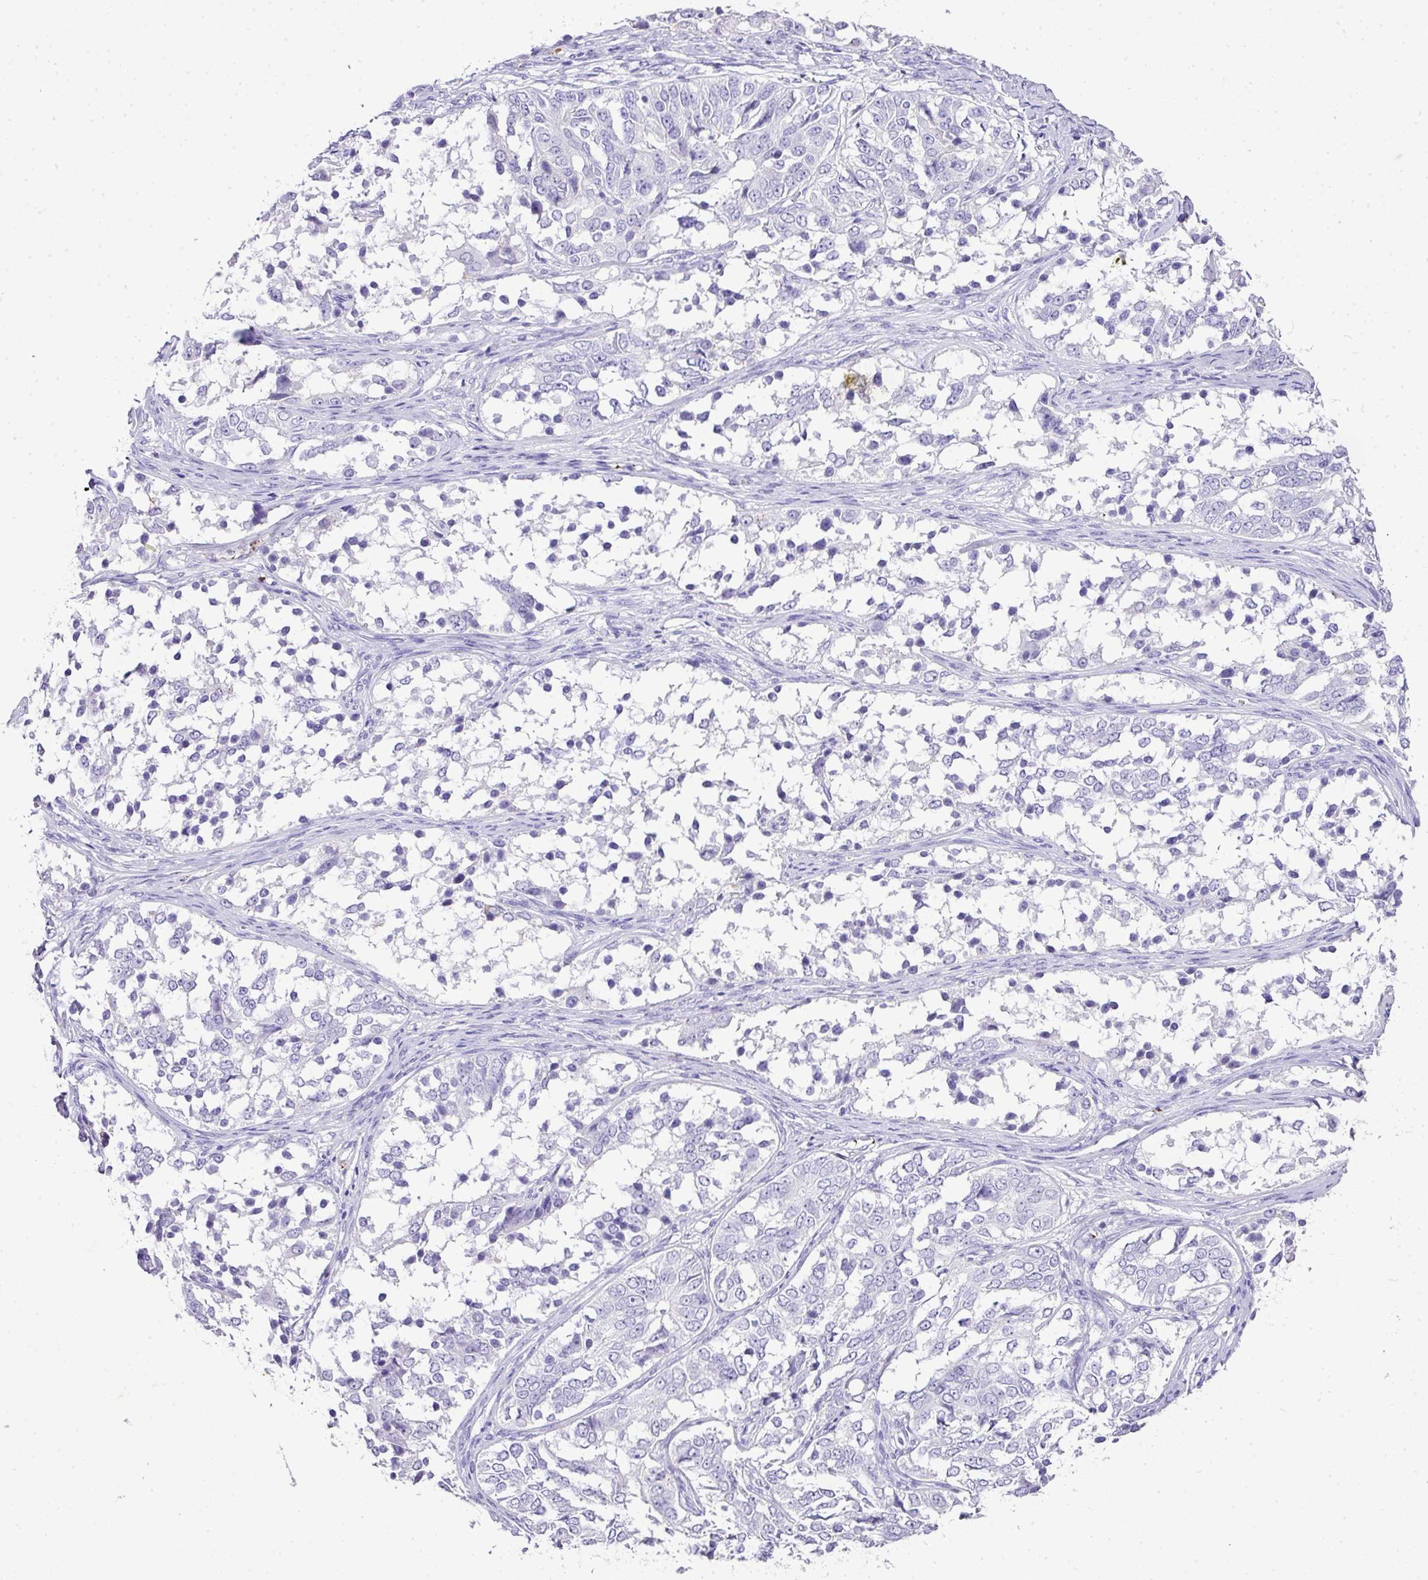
{"staining": {"intensity": "negative", "quantity": "none", "location": "none"}, "tissue": "ovarian cancer", "cell_type": "Tumor cells", "image_type": "cancer", "snomed": [{"axis": "morphology", "description": "Carcinoma, endometroid"}, {"axis": "topography", "description": "Ovary"}], "caption": "Tumor cells are negative for brown protein staining in ovarian cancer (endometroid carcinoma).", "gene": "KCNJ11", "patient": {"sex": "female", "age": 51}}